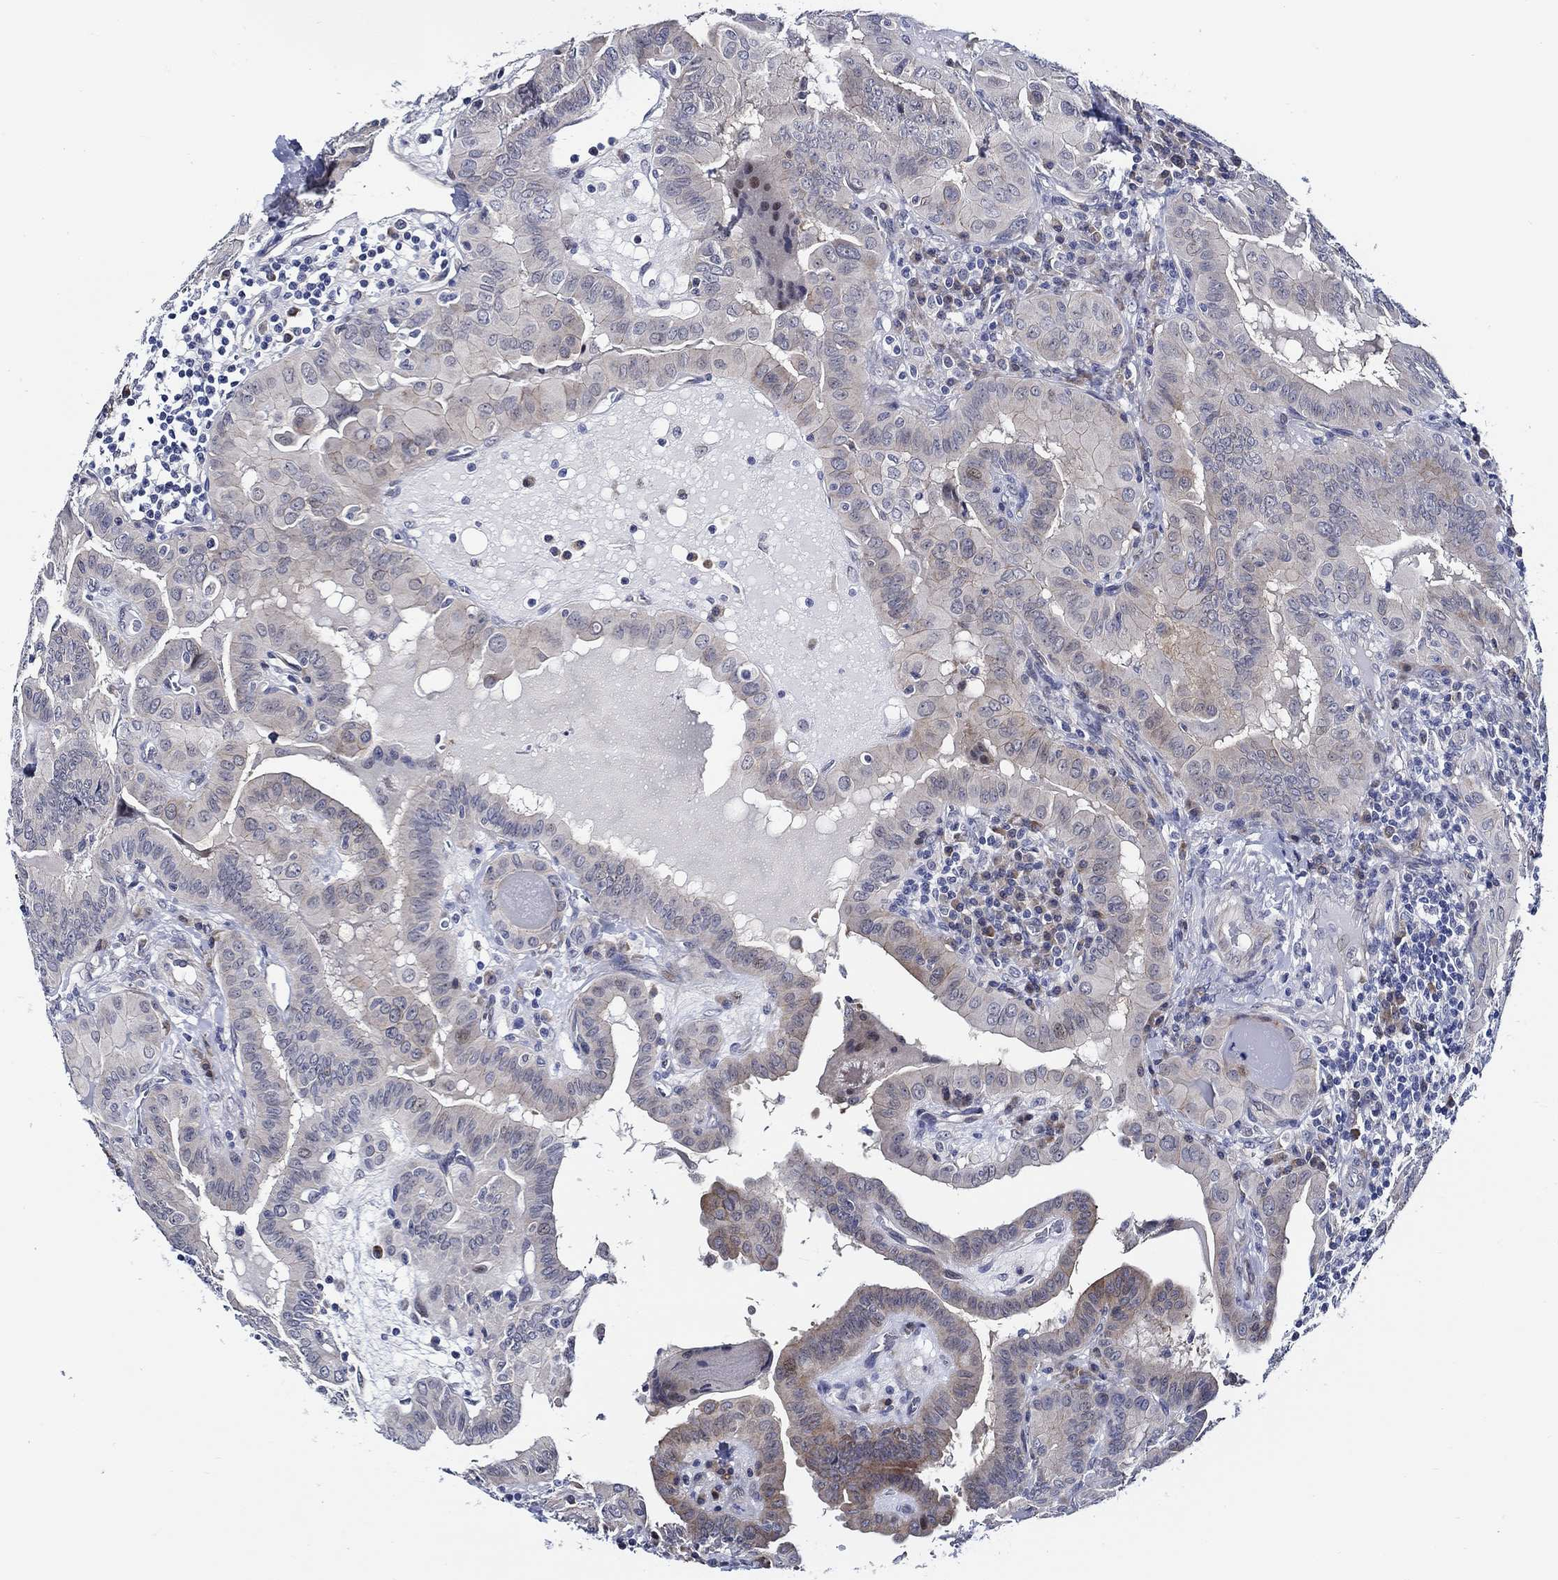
{"staining": {"intensity": "negative", "quantity": "none", "location": "none"}, "tissue": "thyroid cancer", "cell_type": "Tumor cells", "image_type": "cancer", "snomed": [{"axis": "morphology", "description": "Papillary adenocarcinoma, NOS"}, {"axis": "topography", "description": "Thyroid gland"}], "caption": "Tumor cells are negative for brown protein staining in thyroid cancer (papillary adenocarcinoma).", "gene": "C8orf48", "patient": {"sex": "female", "age": 37}}